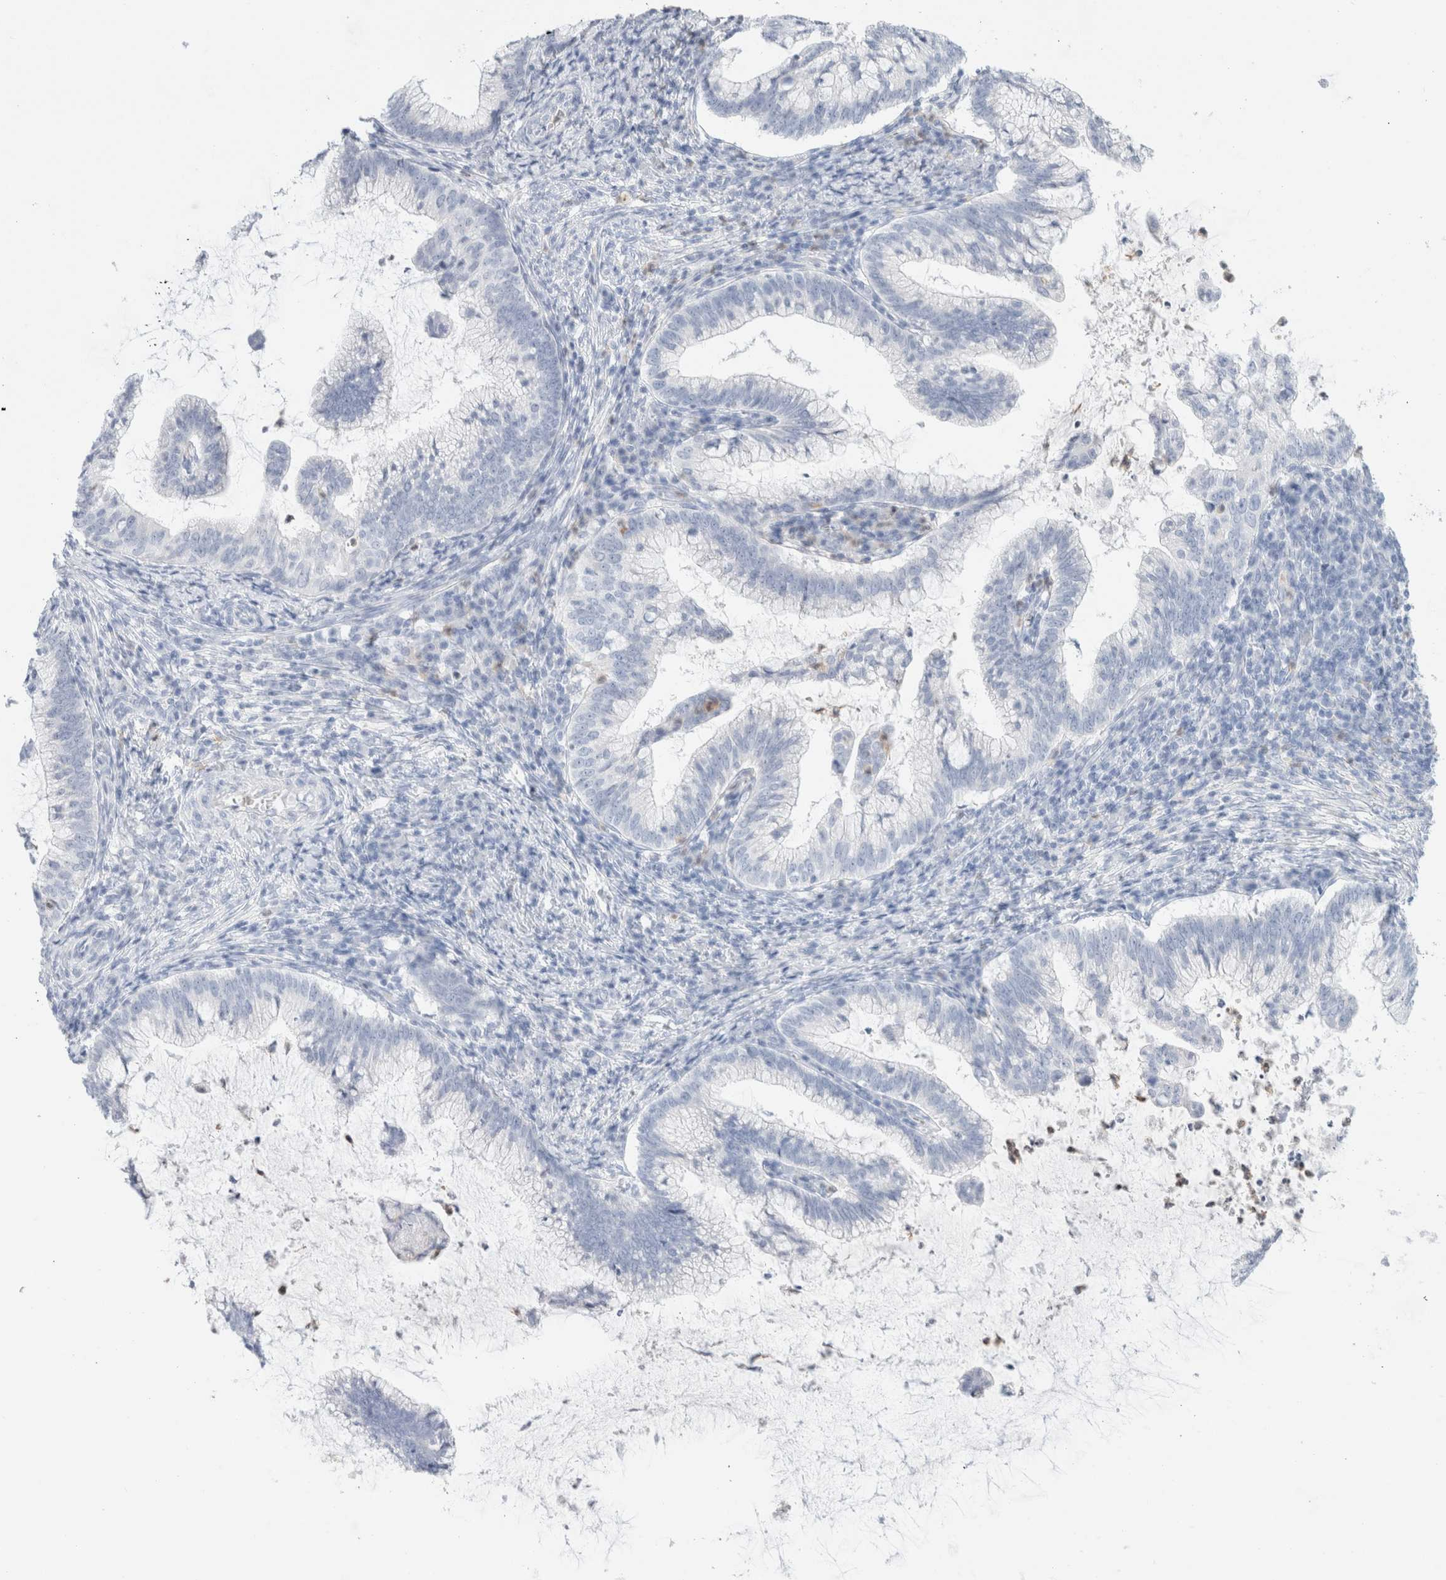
{"staining": {"intensity": "negative", "quantity": "none", "location": "none"}, "tissue": "cervical cancer", "cell_type": "Tumor cells", "image_type": "cancer", "snomed": [{"axis": "morphology", "description": "Adenocarcinoma, NOS"}, {"axis": "topography", "description": "Cervix"}], "caption": "Micrograph shows no protein expression in tumor cells of cervical cancer tissue. (DAB immunohistochemistry, high magnification).", "gene": "ARG1", "patient": {"sex": "female", "age": 36}}